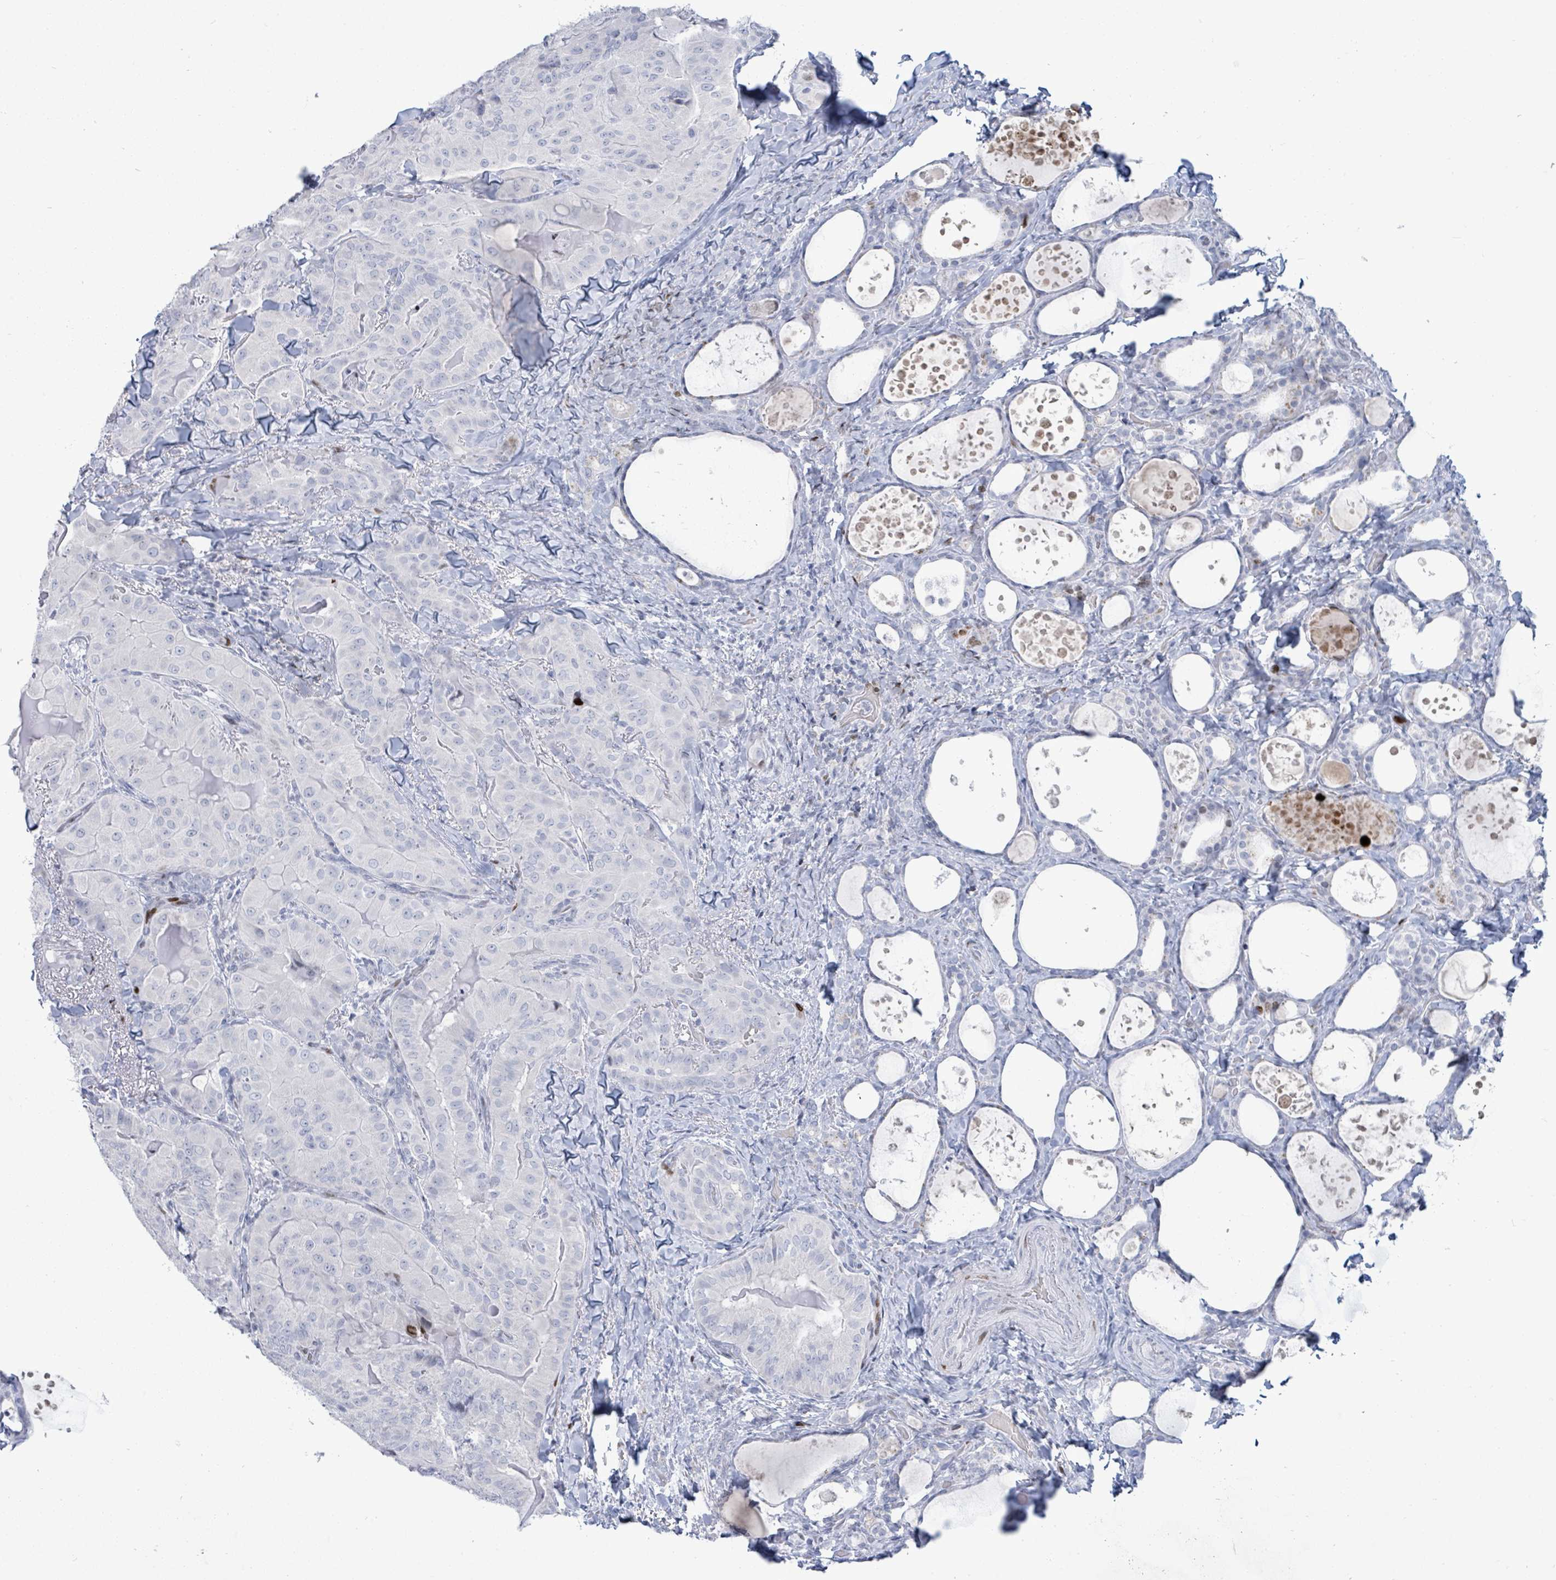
{"staining": {"intensity": "negative", "quantity": "none", "location": "none"}, "tissue": "thyroid cancer", "cell_type": "Tumor cells", "image_type": "cancer", "snomed": [{"axis": "morphology", "description": "Papillary adenocarcinoma, NOS"}, {"axis": "topography", "description": "Thyroid gland"}], "caption": "DAB immunohistochemical staining of human thyroid cancer (papillary adenocarcinoma) displays no significant staining in tumor cells.", "gene": "MALL", "patient": {"sex": "female", "age": 68}}